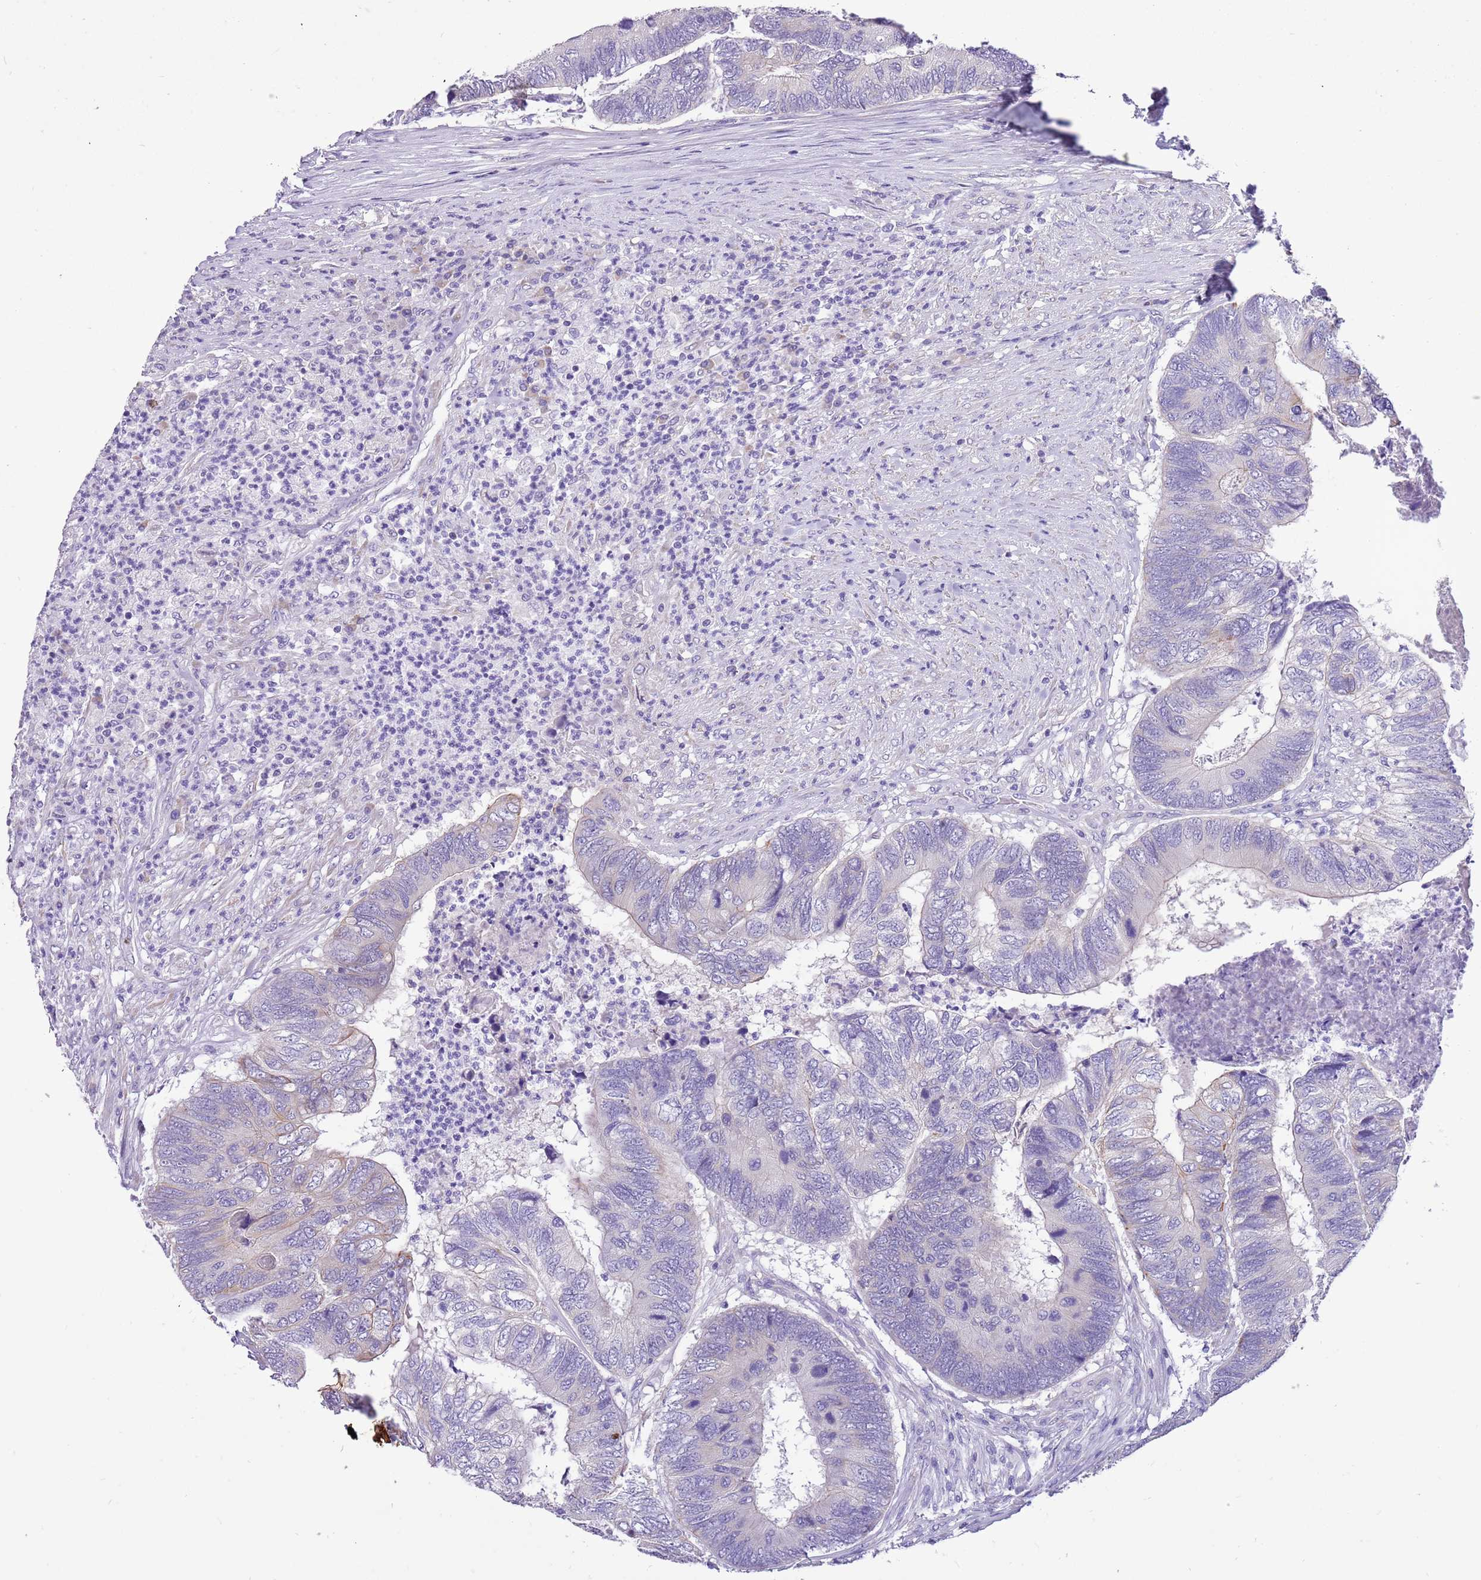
{"staining": {"intensity": "moderate", "quantity": "<25%", "location": "cytoplasmic/membranous"}, "tissue": "colorectal cancer", "cell_type": "Tumor cells", "image_type": "cancer", "snomed": [{"axis": "morphology", "description": "Adenocarcinoma, NOS"}, {"axis": "topography", "description": "Colon"}], "caption": "The photomicrograph exhibits immunohistochemical staining of colorectal cancer. There is moderate cytoplasmic/membranous staining is identified in approximately <25% of tumor cells.", "gene": "R3HDM4", "patient": {"sex": "female", "age": 67}}